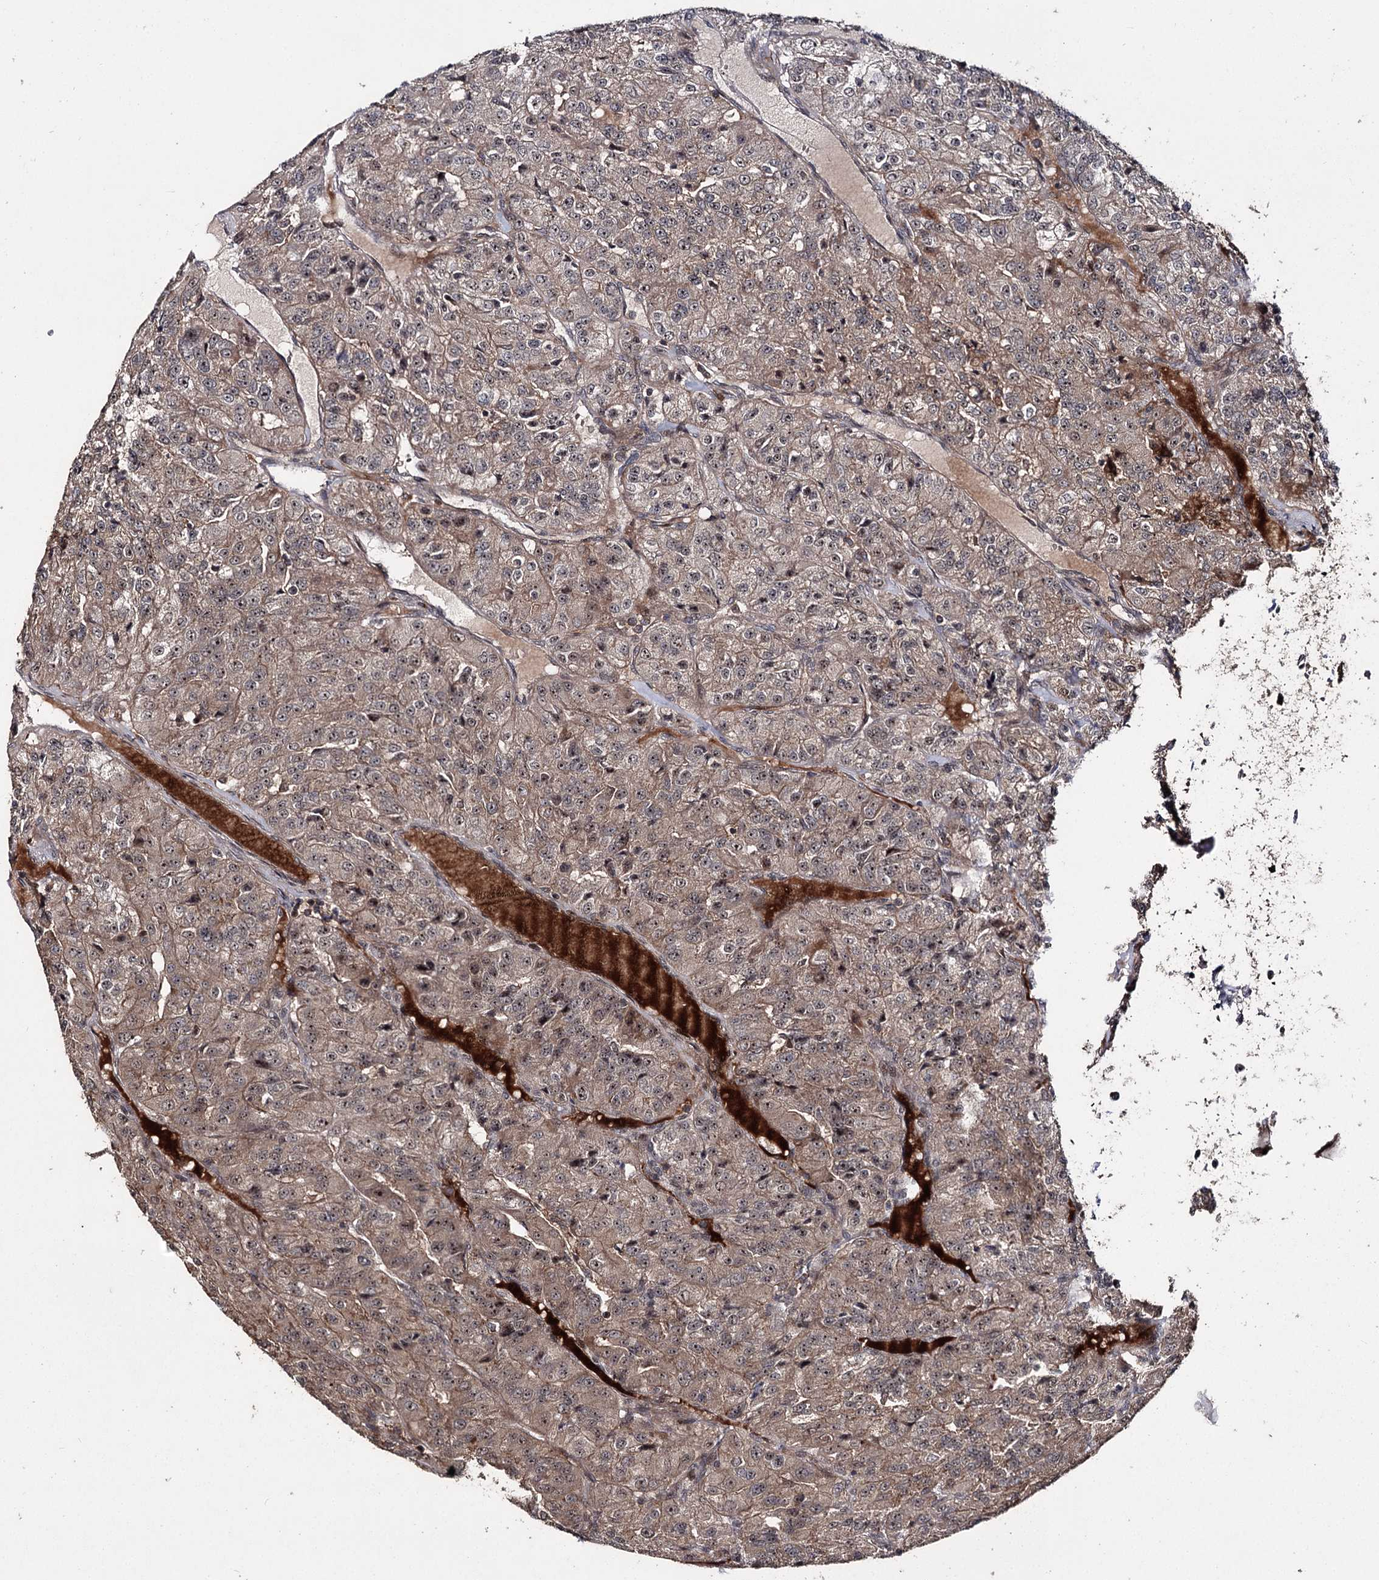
{"staining": {"intensity": "moderate", "quantity": ">75%", "location": "cytoplasmic/membranous,nuclear"}, "tissue": "renal cancer", "cell_type": "Tumor cells", "image_type": "cancer", "snomed": [{"axis": "morphology", "description": "Adenocarcinoma, NOS"}, {"axis": "topography", "description": "Kidney"}], "caption": "IHC photomicrograph of renal cancer (adenocarcinoma) stained for a protein (brown), which reveals medium levels of moderate cytoplasmic/membranous and nuclear positivity in approximately >75% of tumor cells.", "gene": "MKNK2", "patient": {"sex": "female", "age": 63}}